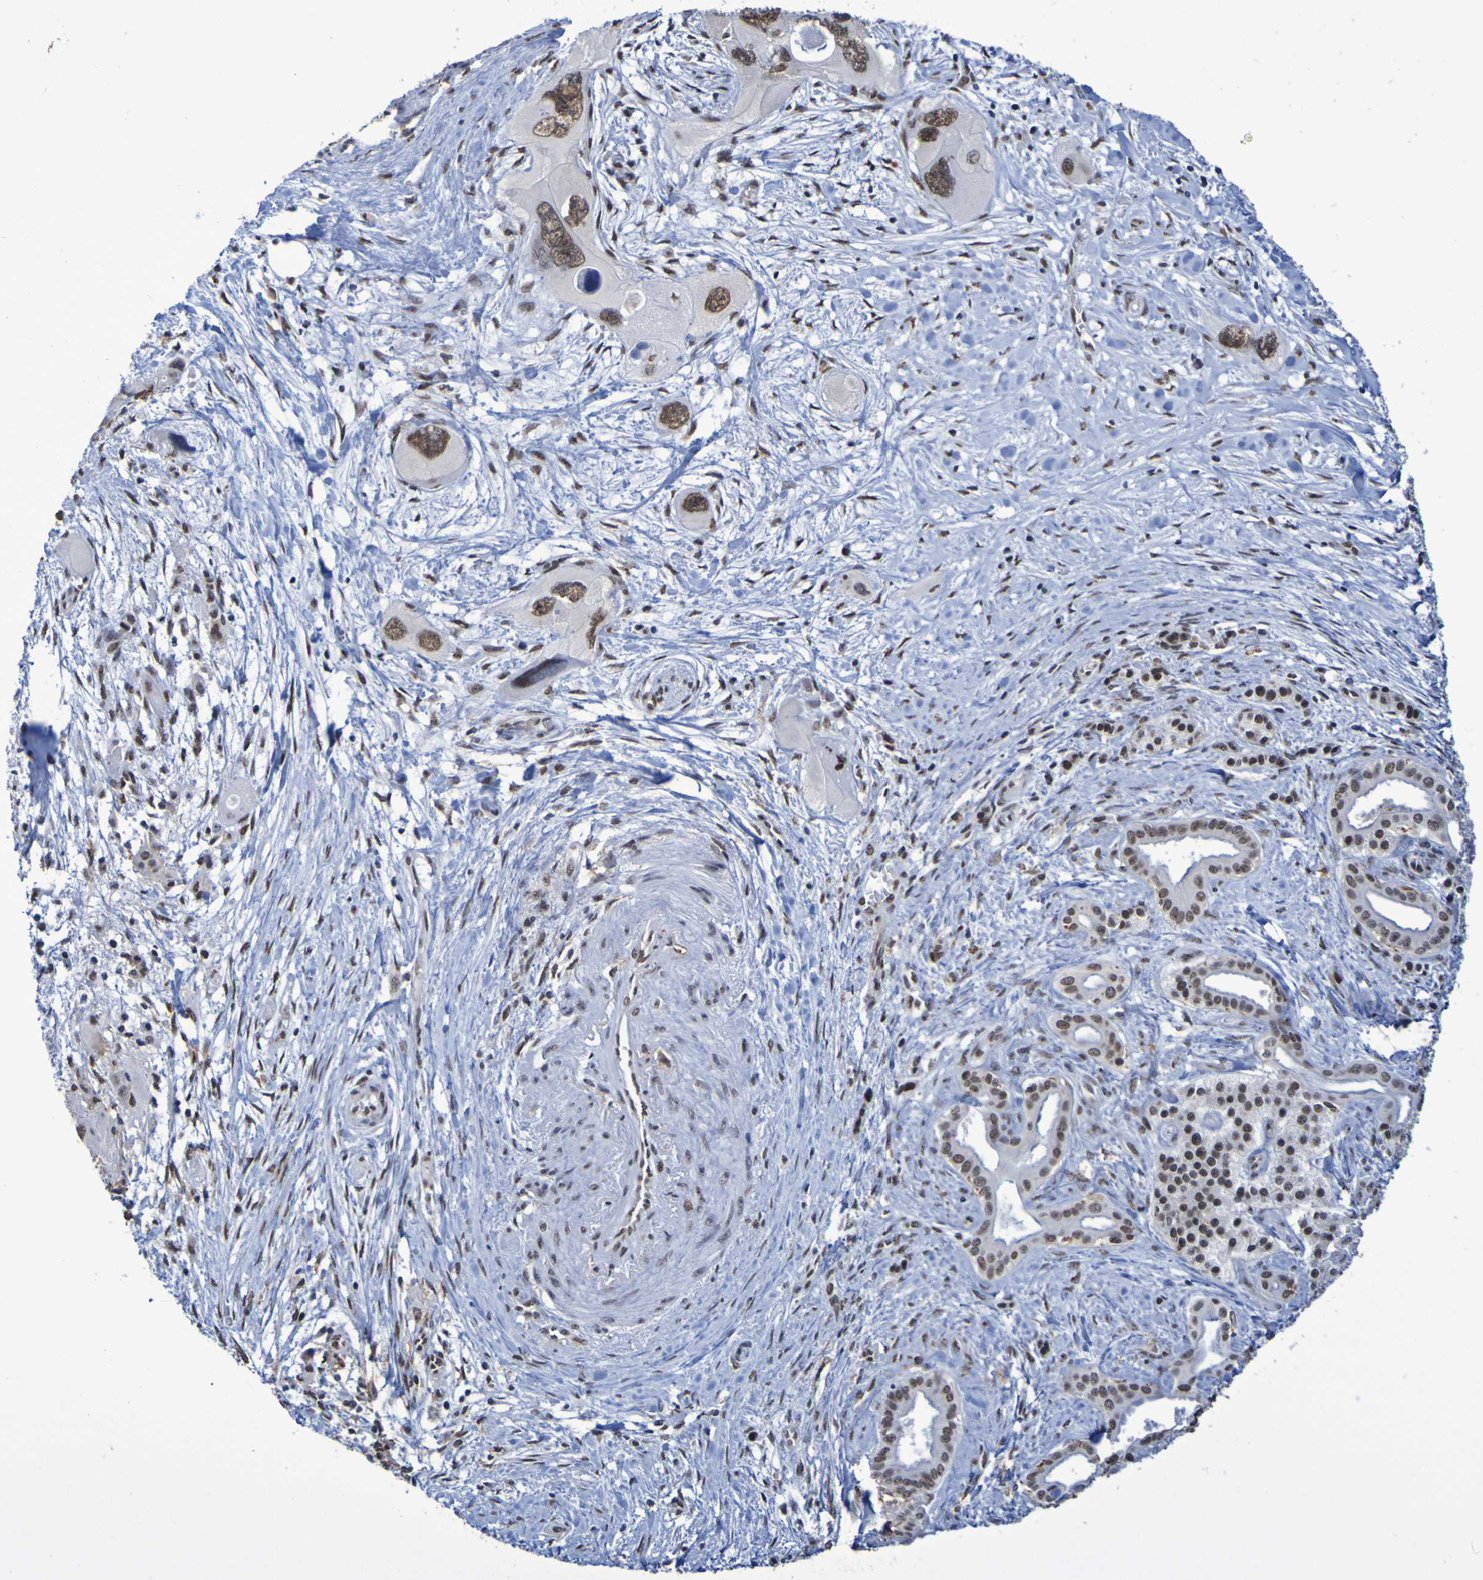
{"staining": {"intensity": "moderate", "quantity": ">75%", "location": "nuclear"}, "tissue": "pancreatic cancer", "cell_type": "Tumor cells", "image_type": "cancer", "snomed": [{"axis": "morphology", "description": "Adenocarcinoma, NOS"}, {"axis": "topography", "description": "Pancreas"}], "caption": "Immunohistochemistry (IHC) micrograph of pancreatic cancer stained for a protein (brown), which demonstrates medium levels of moderate nuclear expression in about >75% of tumor cells.", "gene": "MRTFB", "patient": {"sex": "male", "age": 73}}